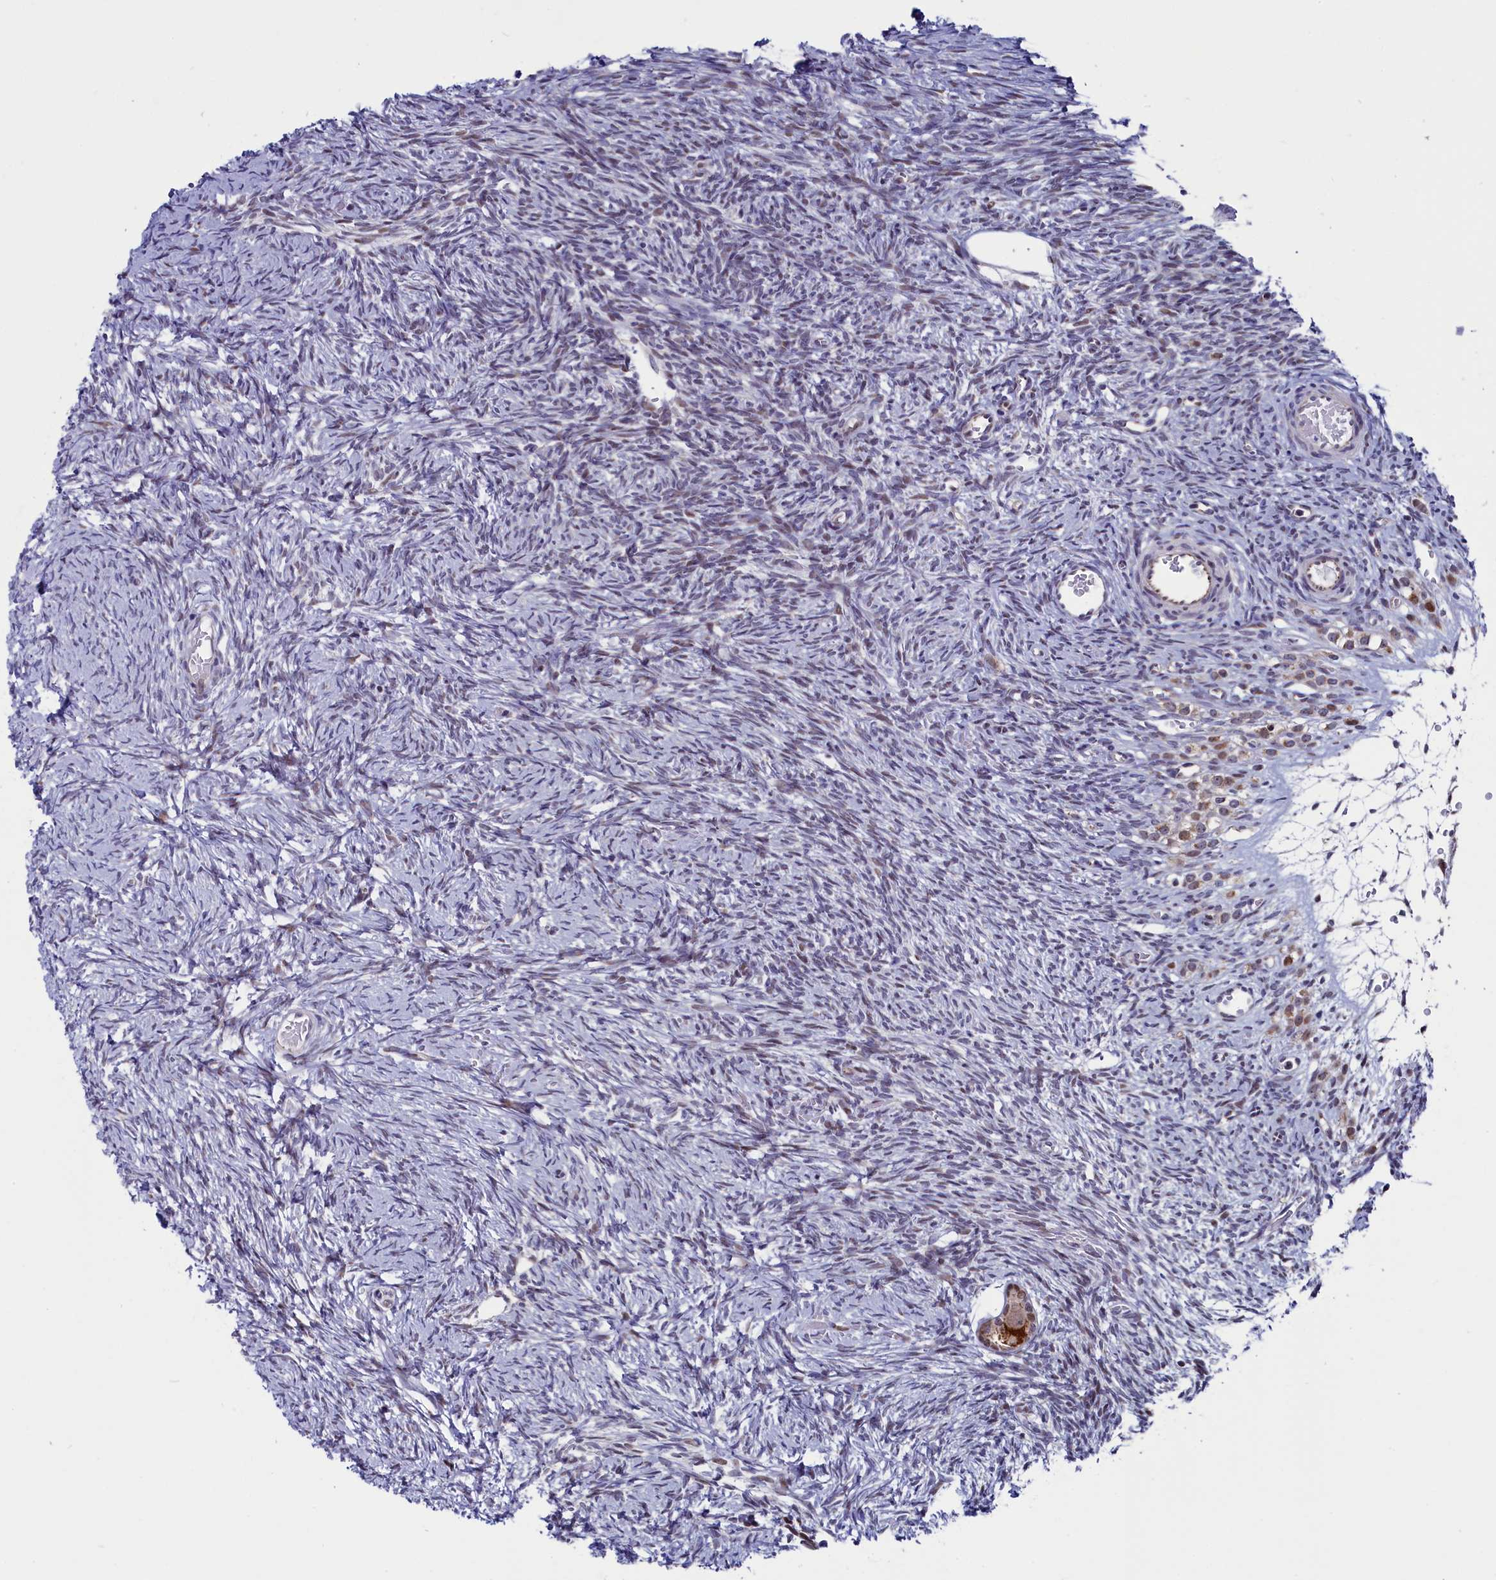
{"staining": {"intensity": "strong", "quantity": ">75%", "location": "cytoplasmic/membranous"}, "tissue": "ovary", "cell_type": "Follicle cells", "image_type": "normal", "snomed": [{"axis": "morphology", "description": "Normal tissue, NOS"}, {"axis": "topography", "description": "Ovary"}], "caption": "An image showing strong cytoplasmic/membranous positivity in approximately >75% of follicle cells in normal ovary, as visualized by brown immunohistochemical staining.", "gene": "CIAPIN1", "patient": {"sex": "female", "age": 39}}